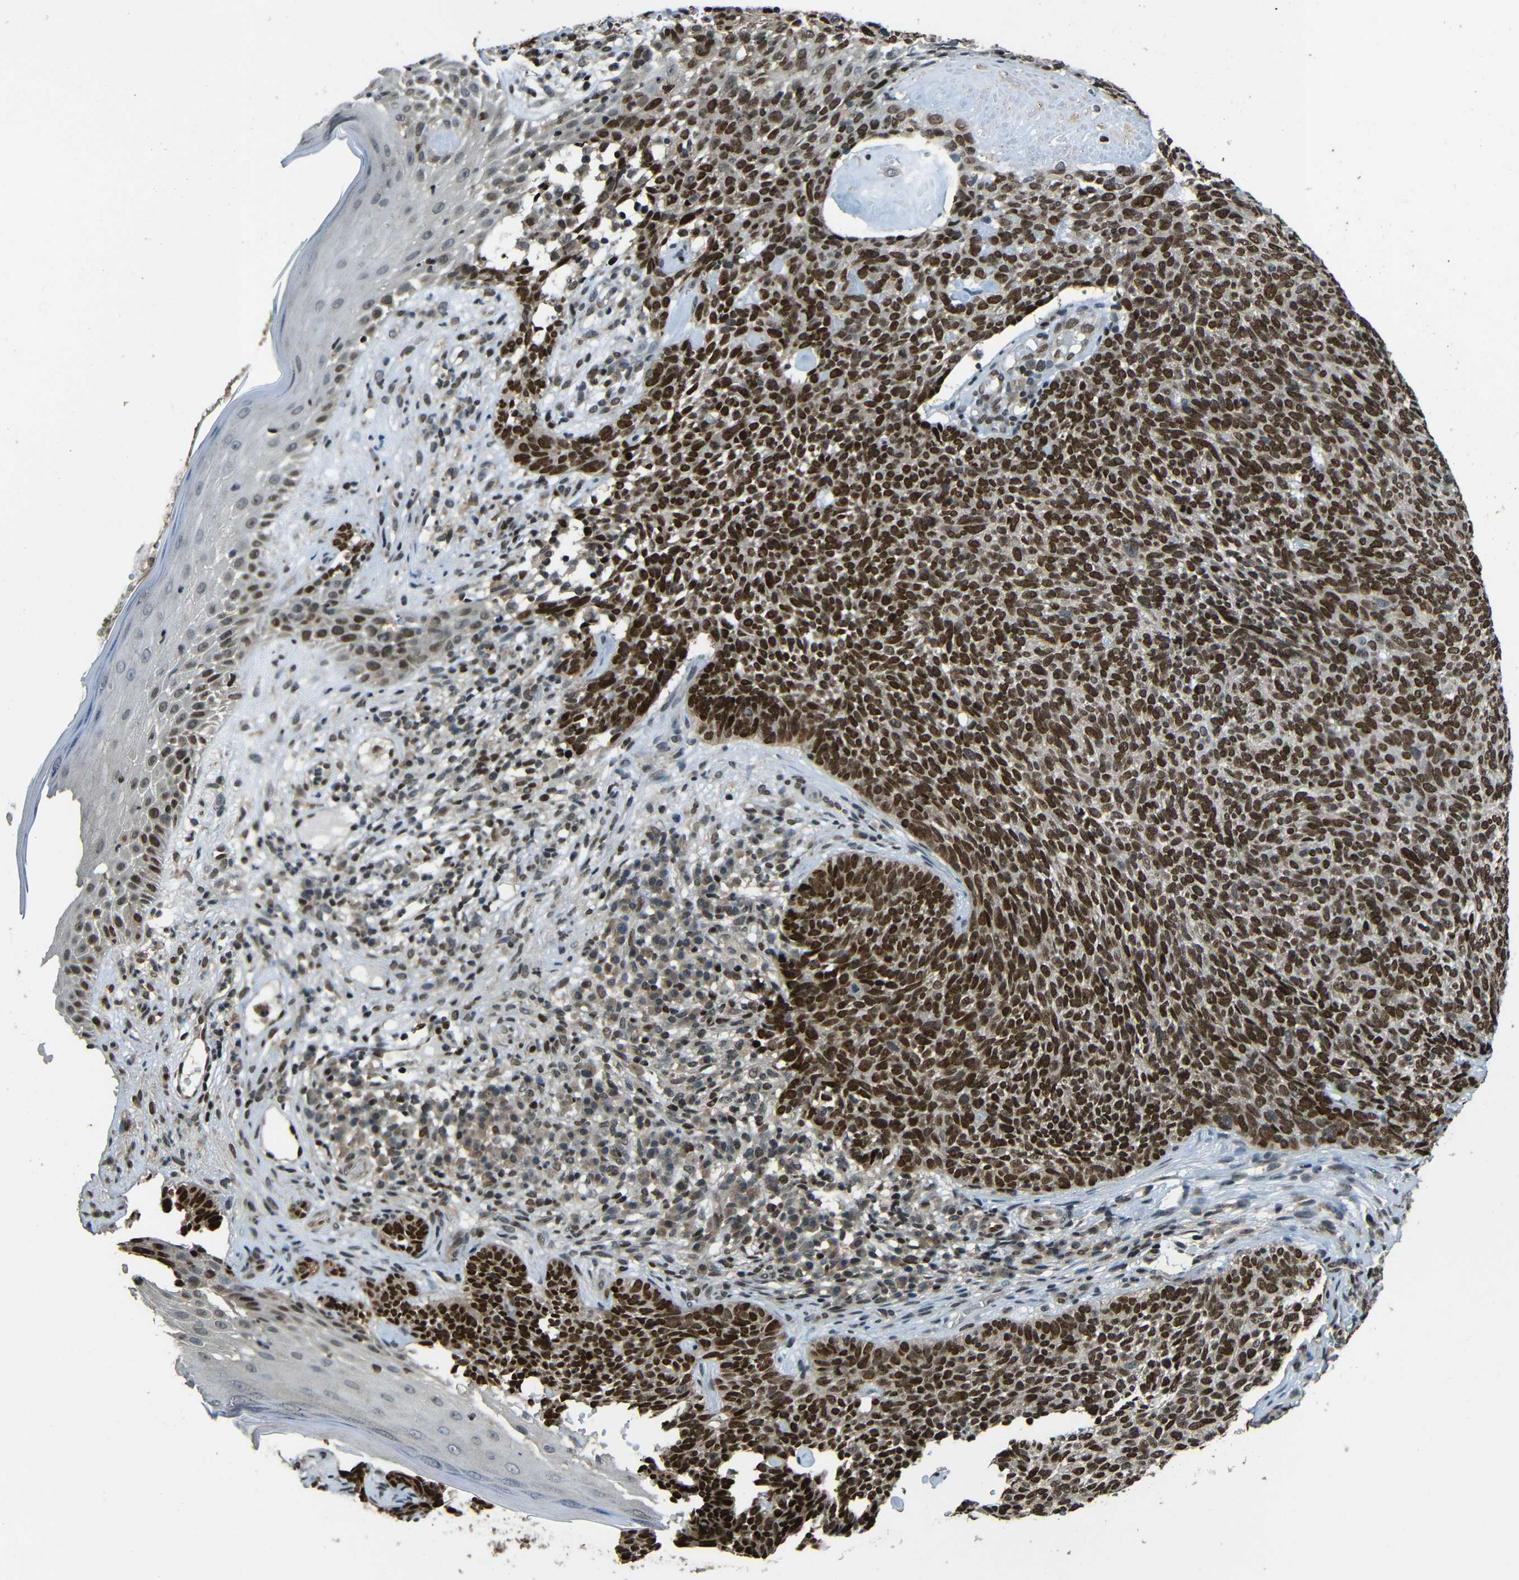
{"staining": {"intensity": "strong", "quantity": ">75%", "location": "nuclear"}, "tissue": "skin cancer", "cell_type": "Tumor cells", "image_type": "cancer", "snomed": [{"axis": "morphology", "description": "Basal cell carcinoma"}, {"axis": "topography", "description": "Skin"}], "caption": "Immunohistochemical staining of basal cell carcinoma (skin) shows high levels of strong nuclear expression in approximately >75% of tumor cells.", "gene": "PSIP1", "patient": {"sex": "female", "age": 84}}